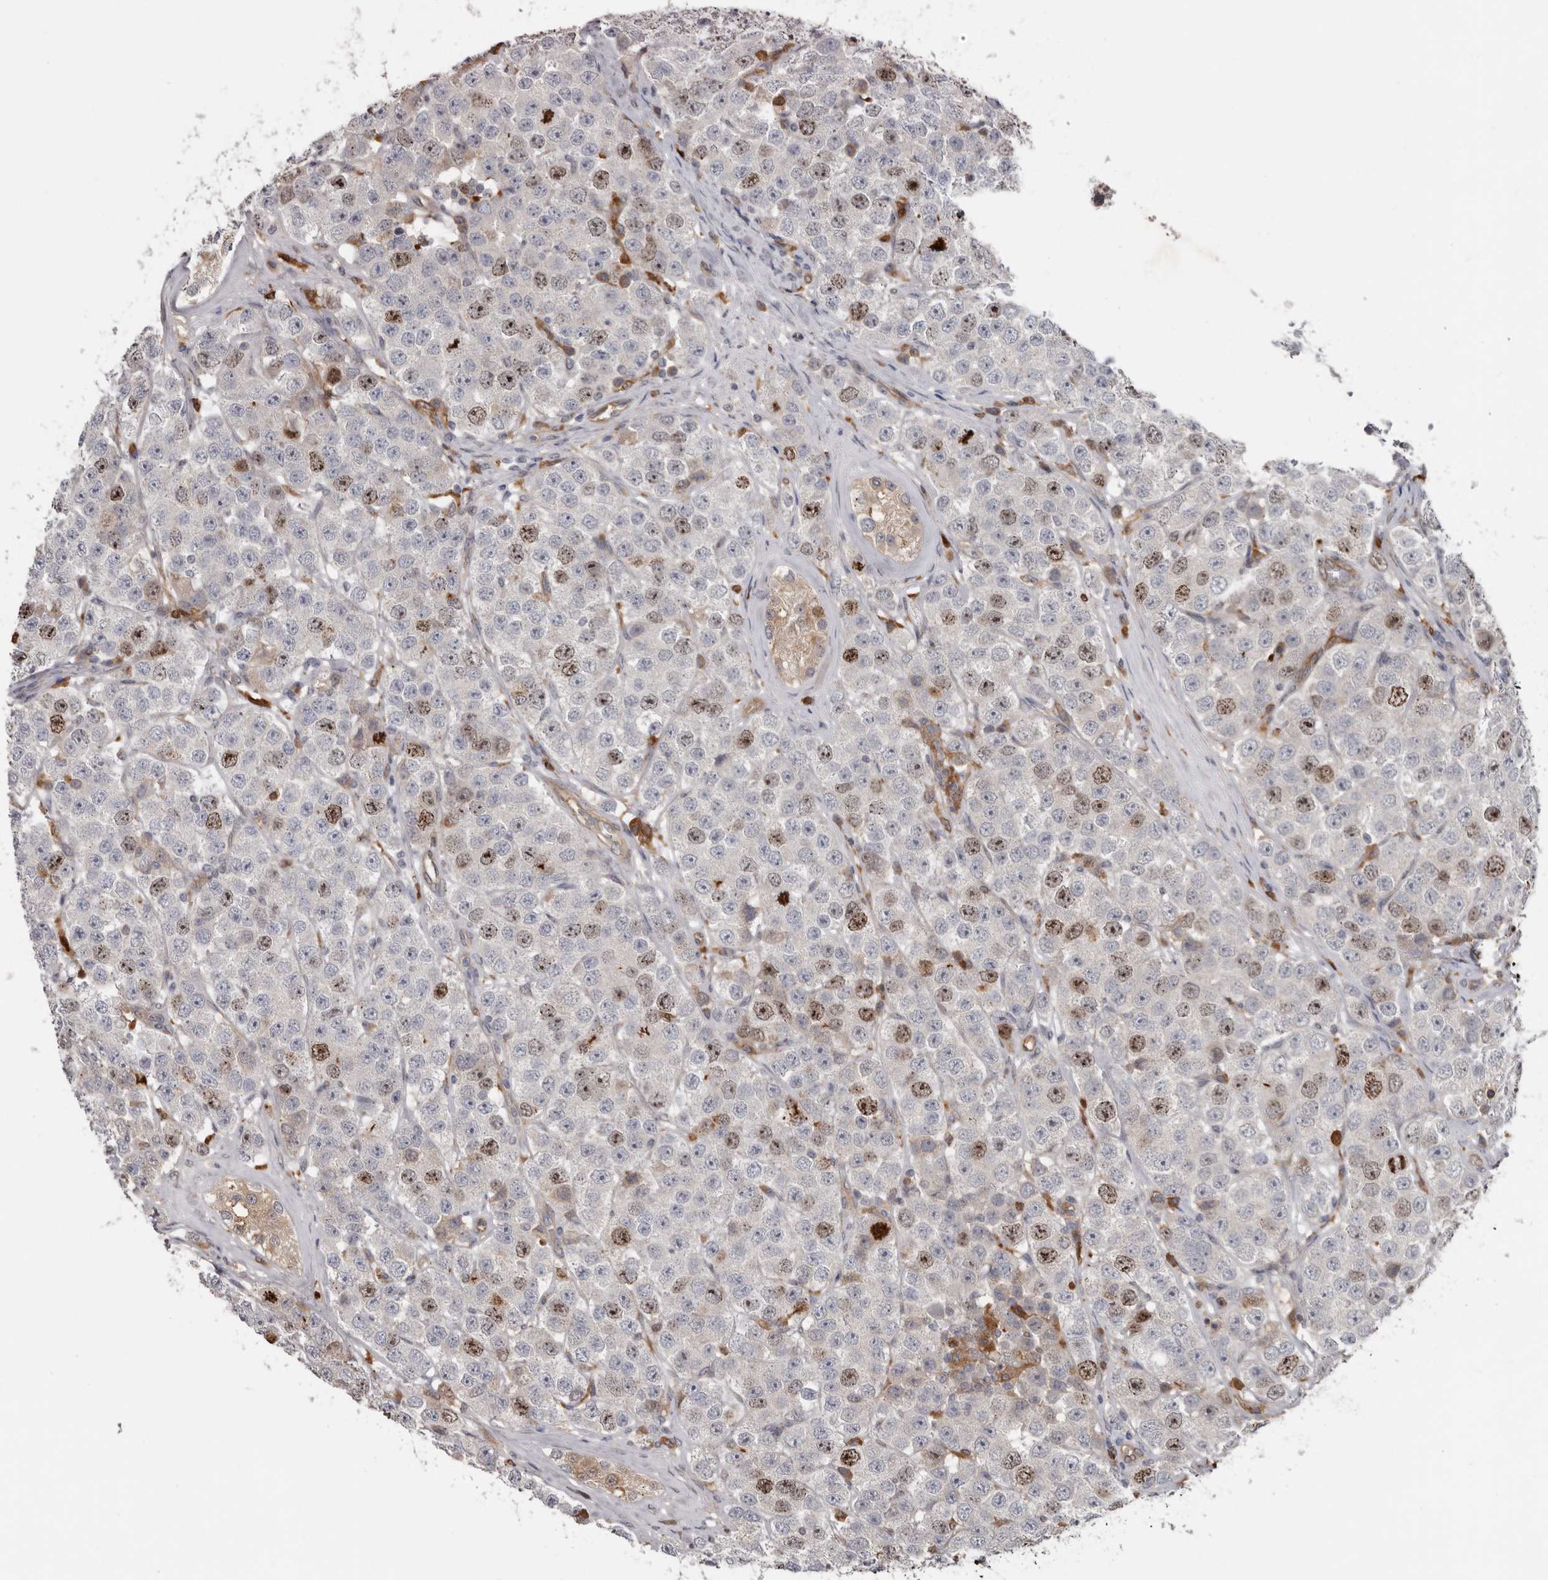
{"staining": {"intensity": "moderate", "quantity": "25%-75%", "location": "nuclear"}, "tissue": "testis cancer", "cell_type": "Tumor cells", "image_type": "cancer", "snomed": [{"axis": "morphology", "description": "Seminoma, NOS"}, {"axis": "topography", "description": "Testis"}], "caption": "Tumor cells reveal medium levels of moderate nuclear staining in about 25%-75% of cells in seminoma (testis).", "gene": "CDCA8", "patient": {"sex": "male", "age": 28}}